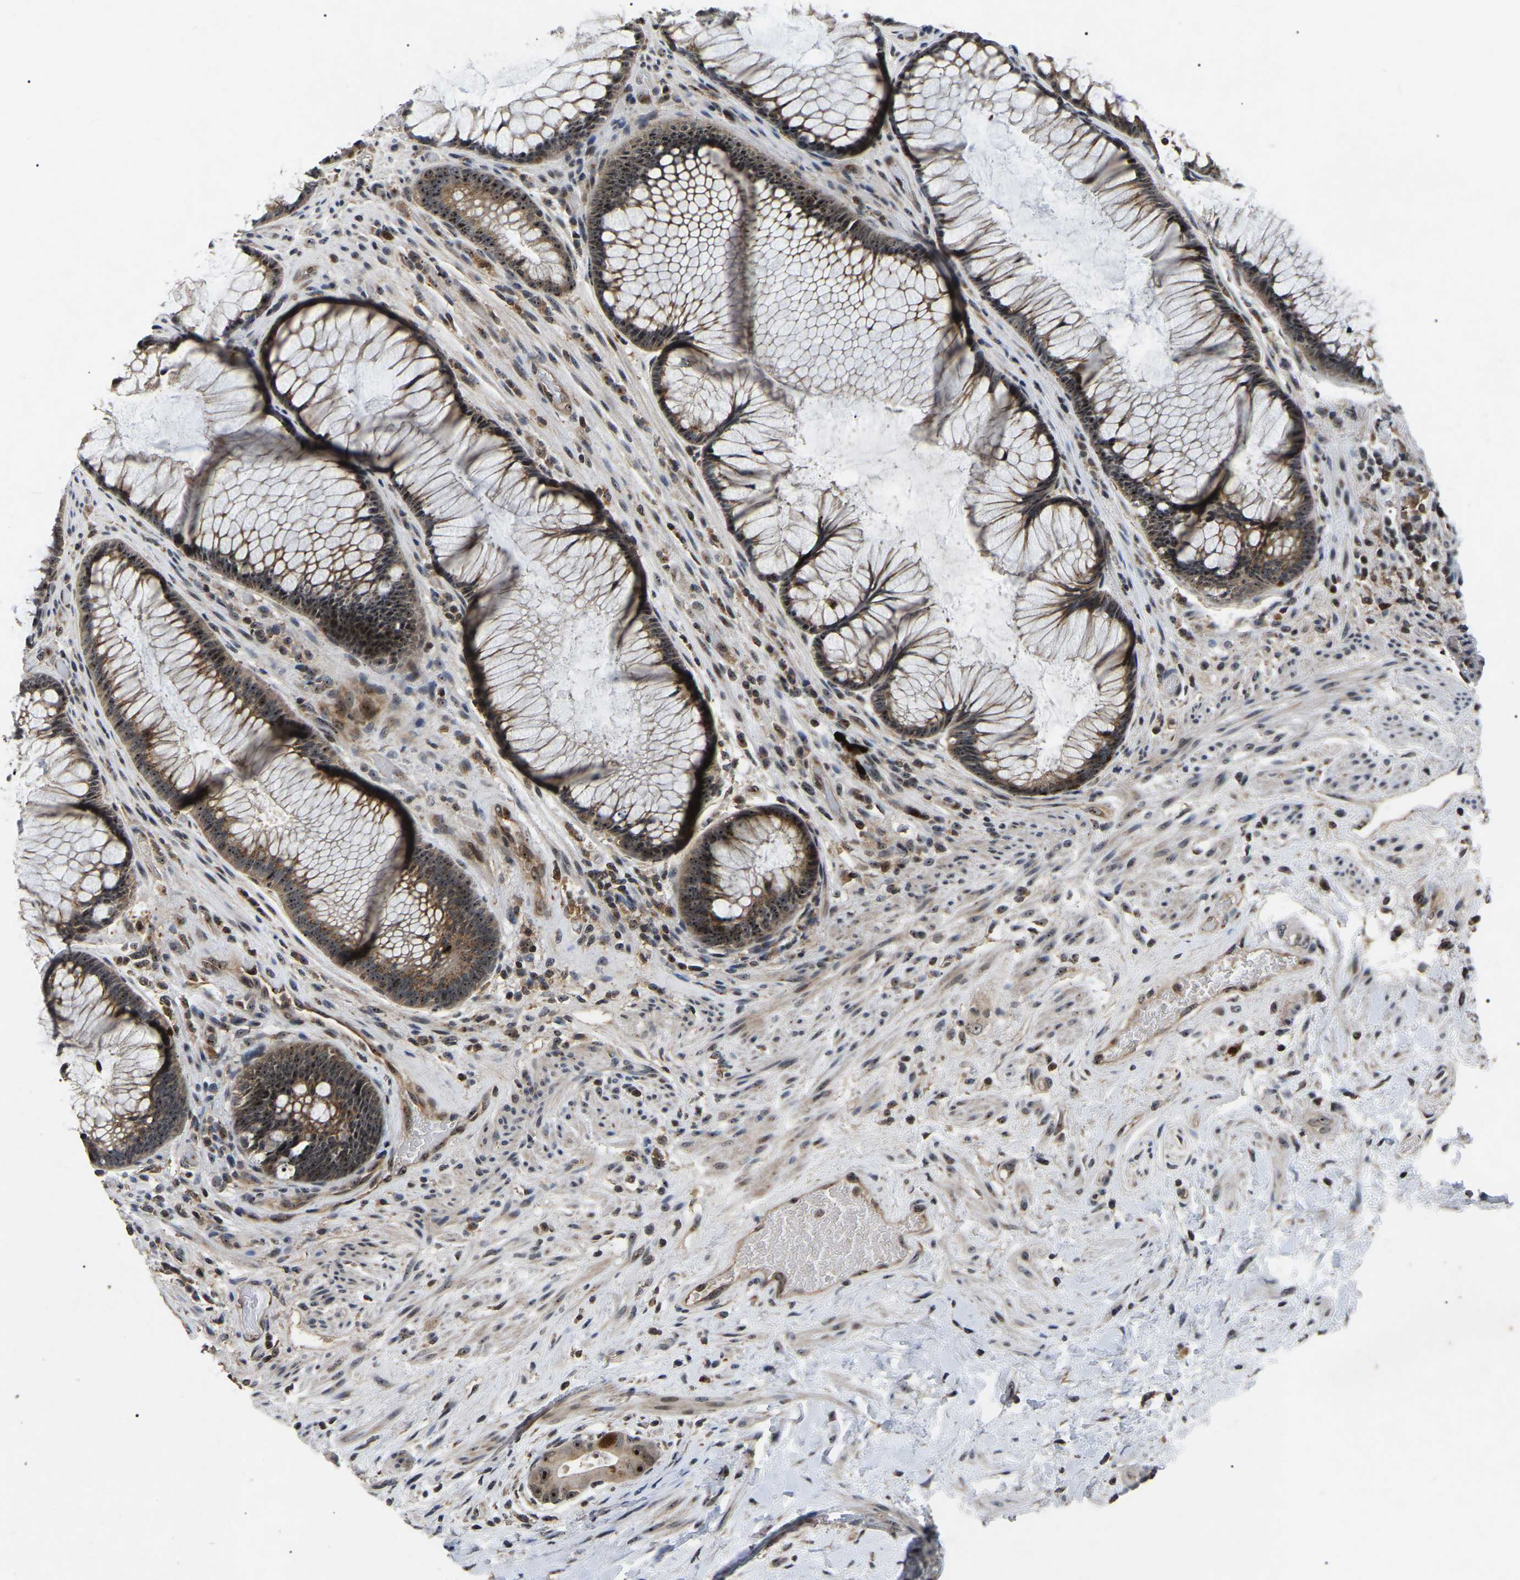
{"staining": {"intensity": "strong", "quantity": "25%-75%", "location": "nuclear"}, "tissue": "colorectal cancer", "cell_type": "Tumor cells", "image_type": "cancer", "snomed": [{"axis": "morphology", "description": "Adenocarcinoma, NOS"}, {"axis": "topography", "description": "Rectum"}], "caption": "Protein staining of colorectal cancer (adenocarcinoma) tissue exhibits strong nuclear staining in about 25%-75% of tumor cells.", "gene": "RBM28", "patient": {"sex": "male", "age": 51}}